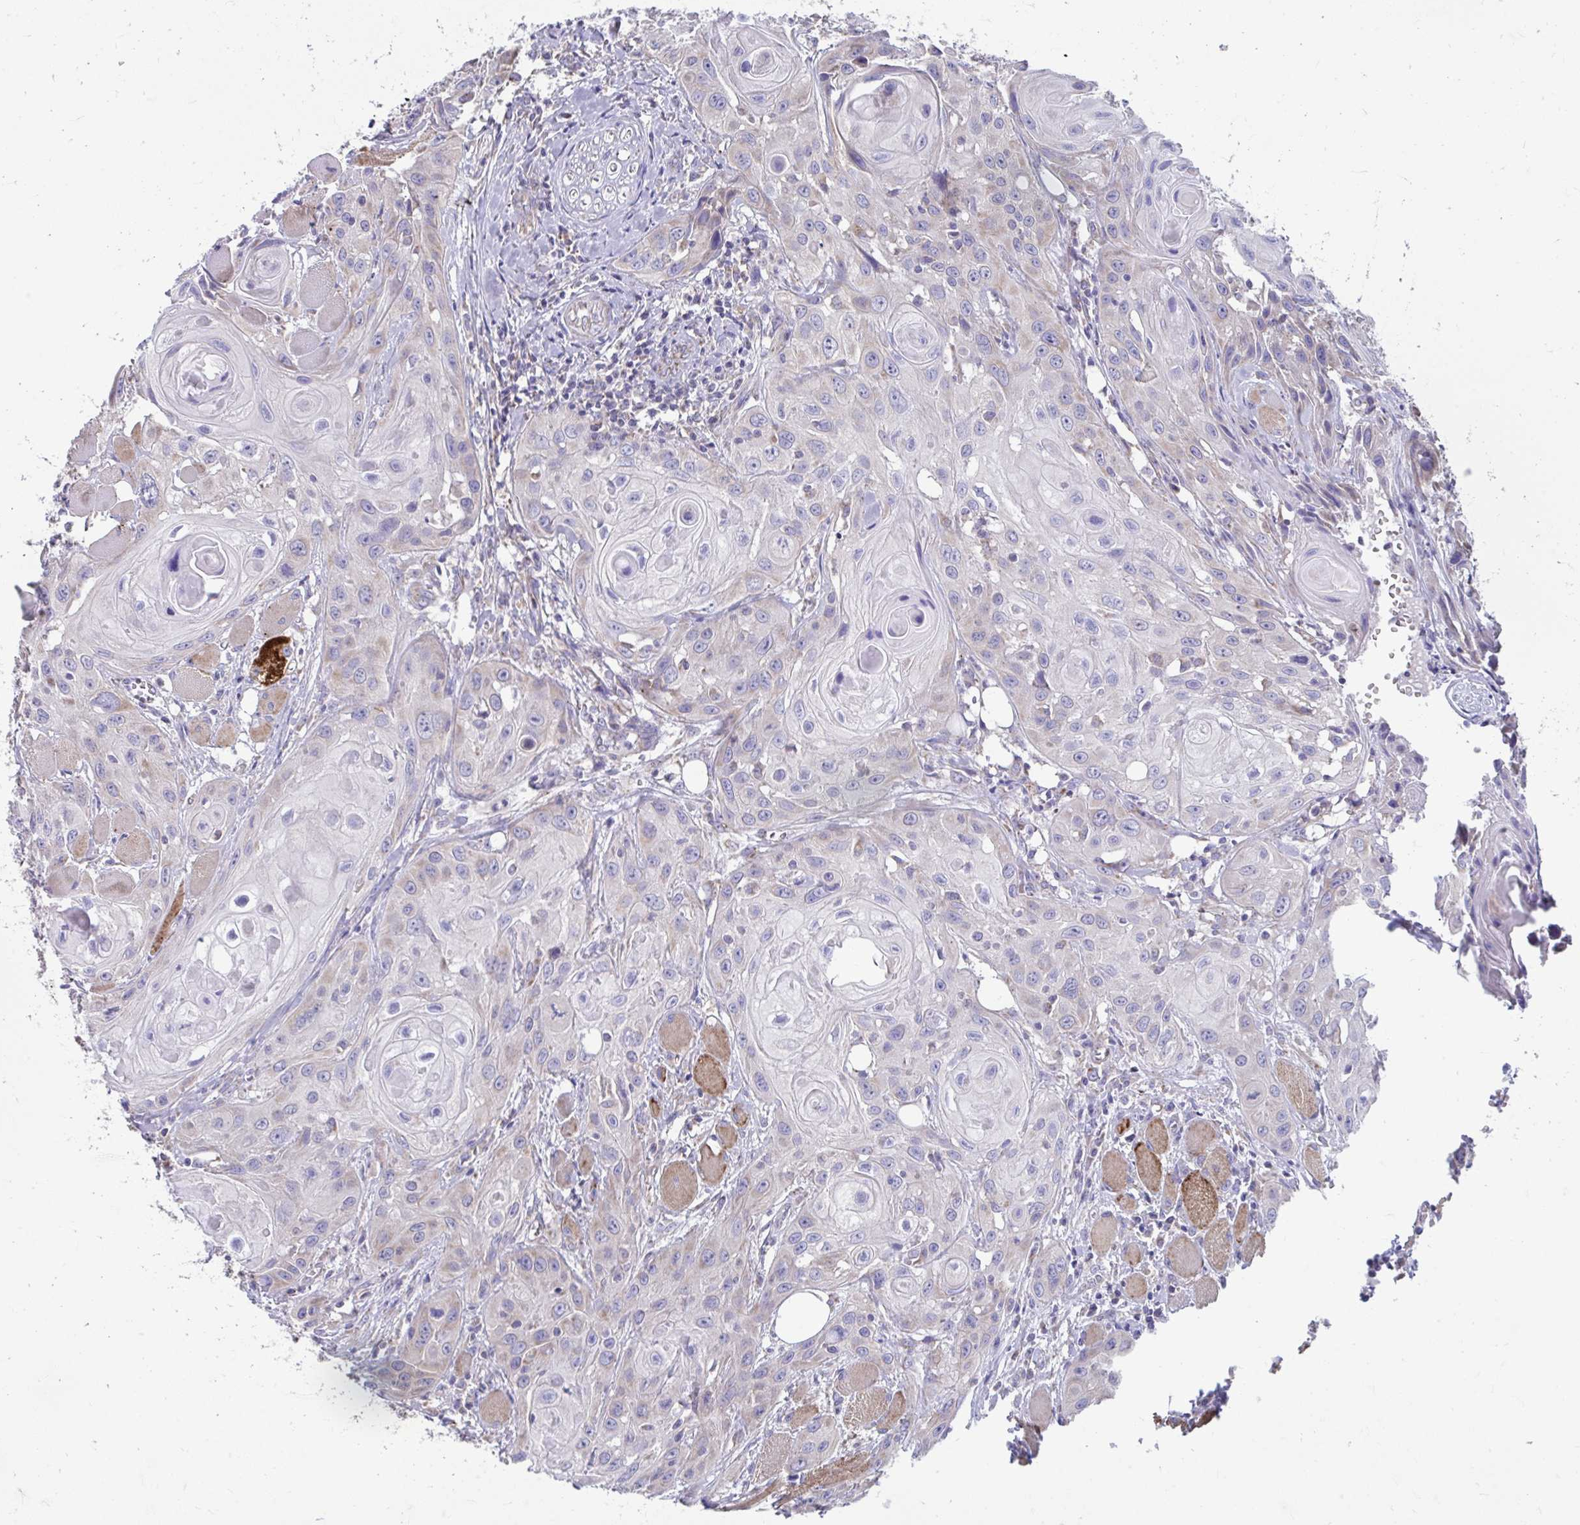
{"staining": {"intensity": "weak", "quantity": "<25%", "location": "cytoplasmic/membranous"}, "tissue": "head and neck cancer", "cell_type": "Tumor cells", "image_type": "cancer", "snomed": [{"axis": "morphology", "description": "Squamous cell carcinoma, NOS"}, {"axis": "topography", "description": "Oral tissue"}, {"axis": "topography", "description": "Head-Neck"}], "caption": "The micrograph displays no staining of tumor cells in head and neck cancer. (Brightfield microscopy of DAB (3,3'-diaminobenzidine) immunohistochemistry (IHC) at high magnification).", "gene": "LINGO4", "patient": {"sex": "male", "age": 58}}